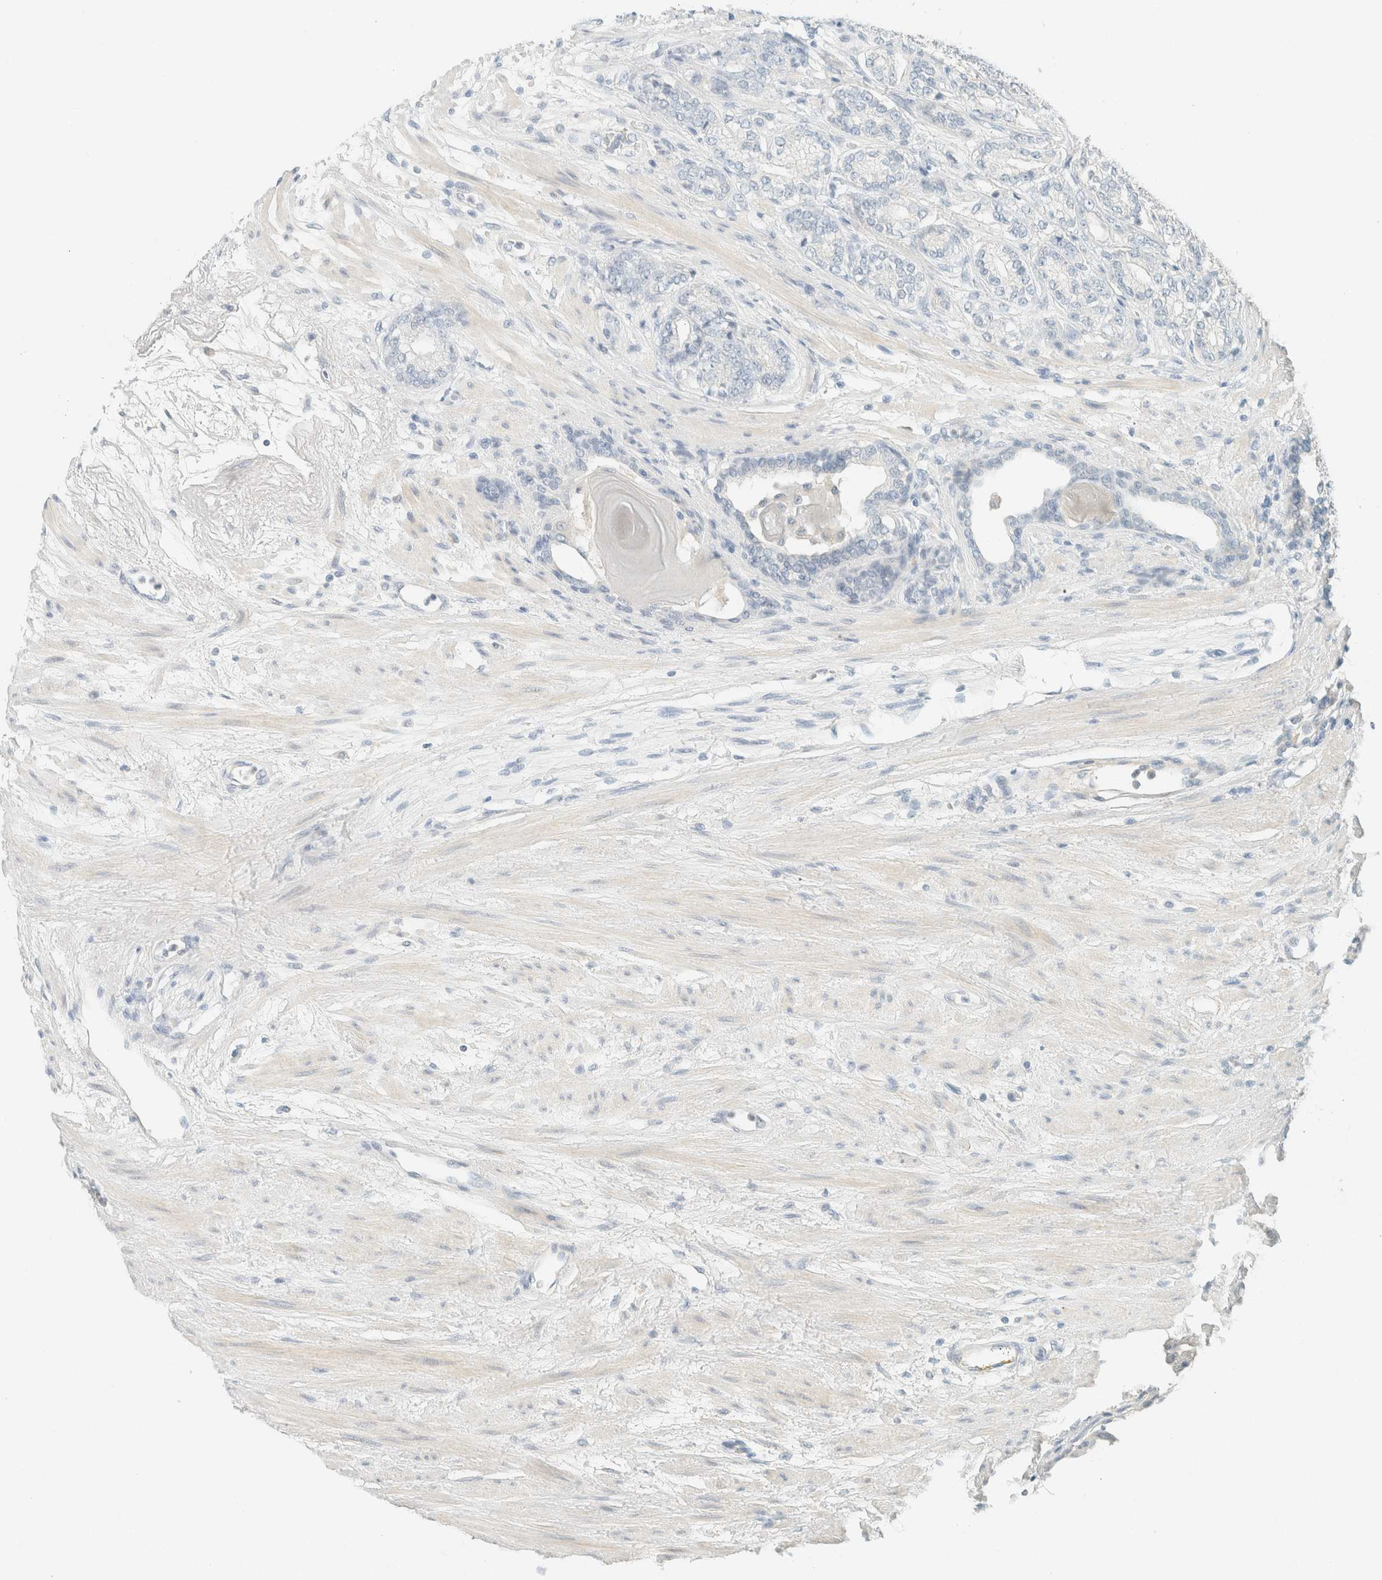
{"staining": {"intensity": "negative", "quantity": "none", "location": "none"}, "tissue": "prostate cancer", "cell_type": "Tumor cells", "image_type": "cancer", "snomed": [{"axis": "morphology", "description": "Adenocarcinoma, High grade"}, {"axis": "topography", "description": "Prostate"}], "caption": "Tumor cells show no significant protein staining in prostate cancer. The staining was performed using DAB to visualize the protein expression in brown, while the nuclei were stained in blue with hematoxylin (Magnification: 20x).", "gene": "GPA33", "patient": {"sex": "male", "age": 61}}